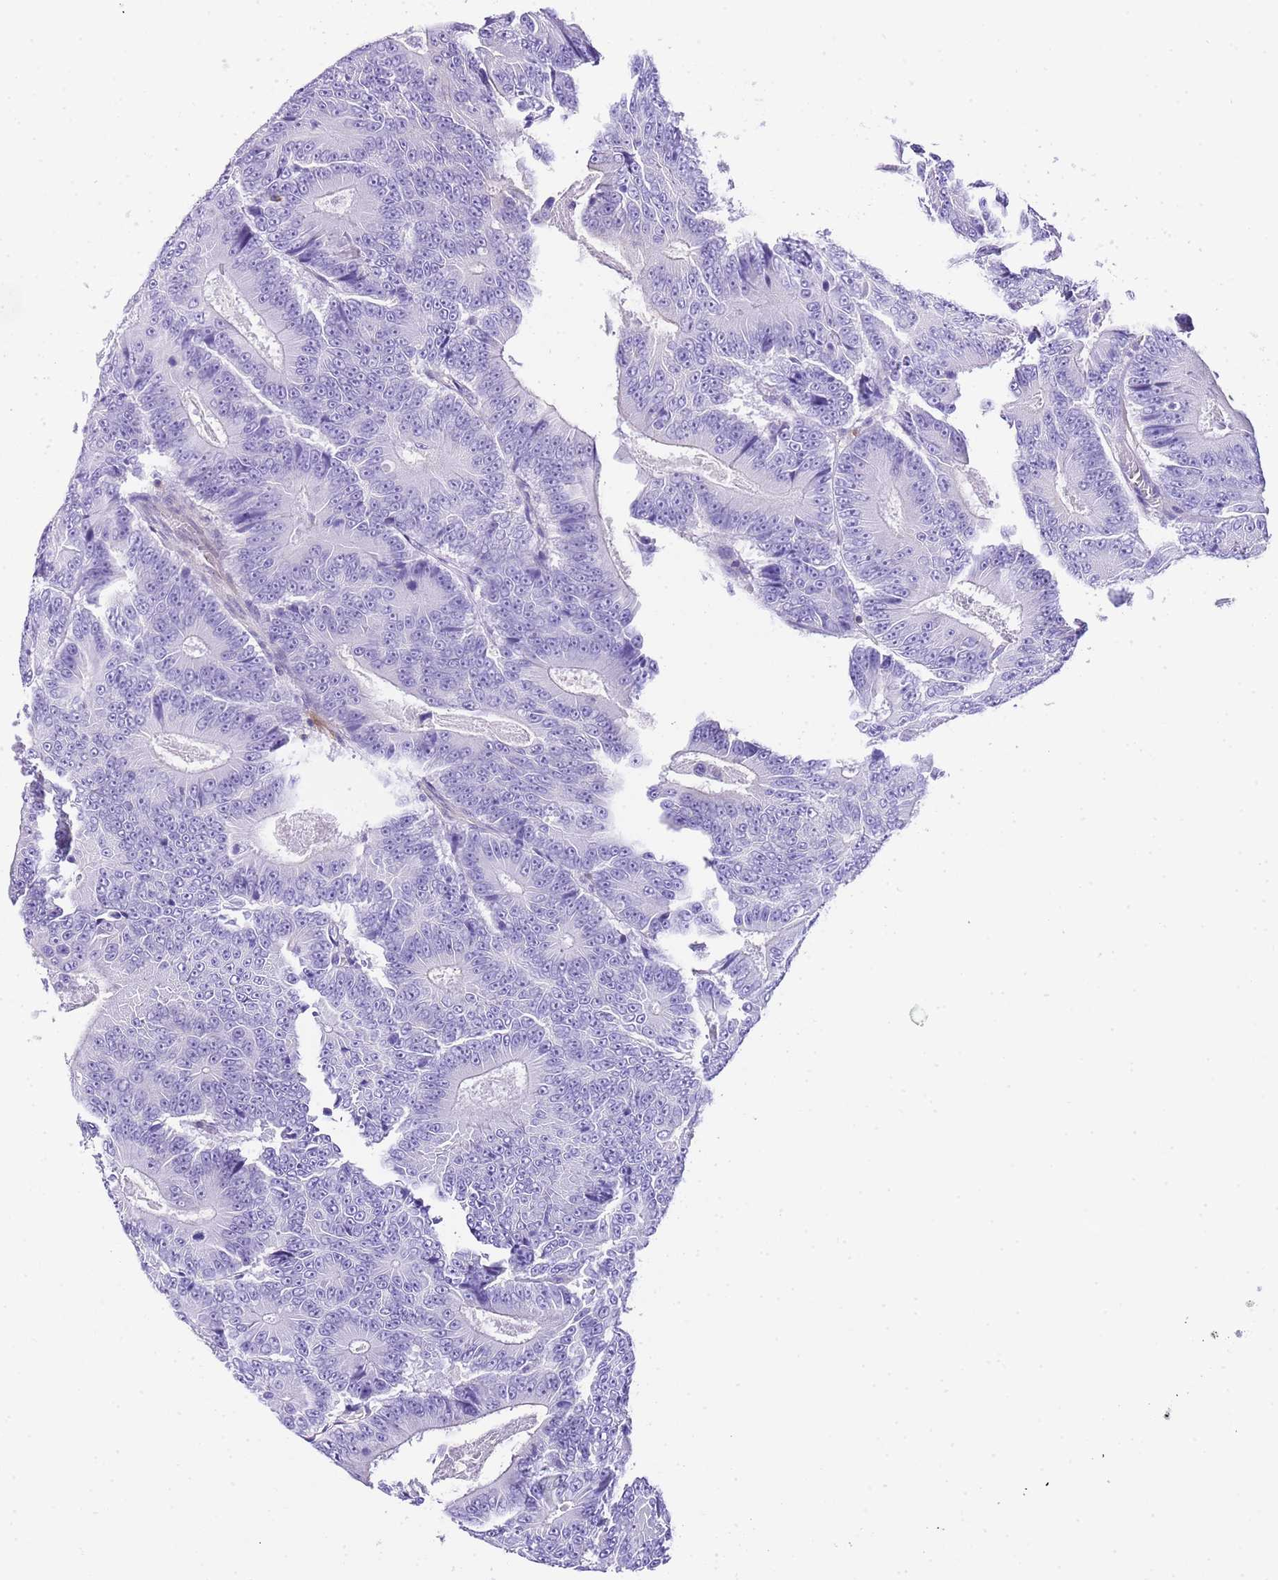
{"staining": {"intensity": "negative", "quantity": "none", "location": "none"}, "tissue": "colorectal cancer", "cell_type": "Tumor cells", "image_type": "cancer", "snomed": [{"axis": "morphology", "description": "Adenocarcinoma, NOS"}, {"axis": "topography", "description": "Colon"}], "caption": "Tumor cells show no significant protein positivity in colorectal cancer (adenocarcinoma). Nuclei are stained in blue.", "gene": "CNN2", "patient": {"sex": "male", "age": 83}}